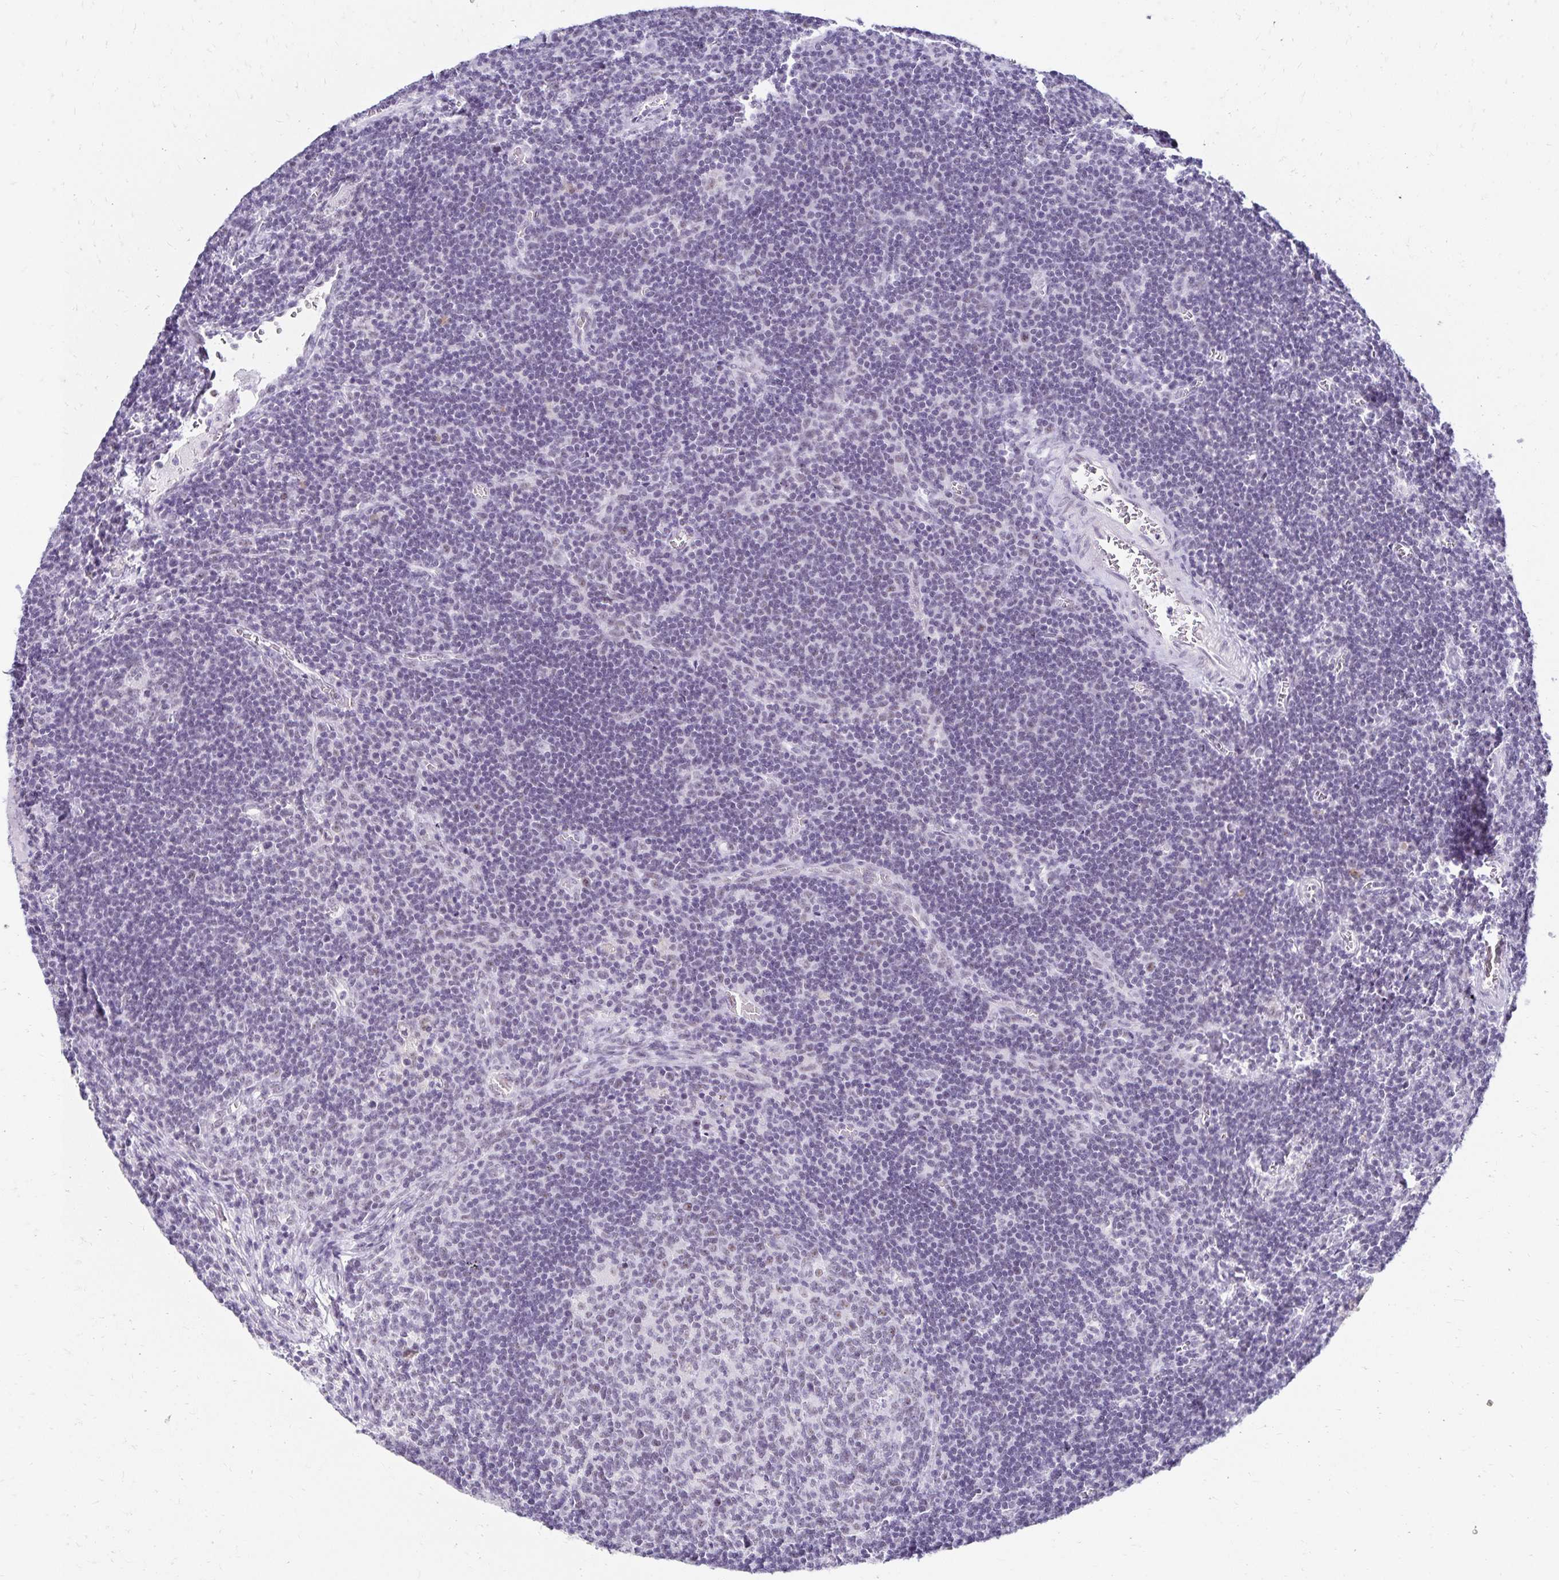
{"staining": {"intensity": "negative", "quantity": "none", "location": "none"}, "tissue": "lymph node", "cell_type": "Germinal center cells", "image_type": "normal", "snomed": [{"axis": "morphology", "description": "Normal tissue, NOS"}, {"axis": "topography", "description": "Lymph node"}], "caption": "The immunohistochemistry histopathology image has no significant staining in germinal center cells of lymph node. (Brightfield microscopy of DAB (3,3'-diaminobenzidine) IHC at high magnification).", "gene": "C20orf85", "patient": {"sex": "male", "age": 67}}